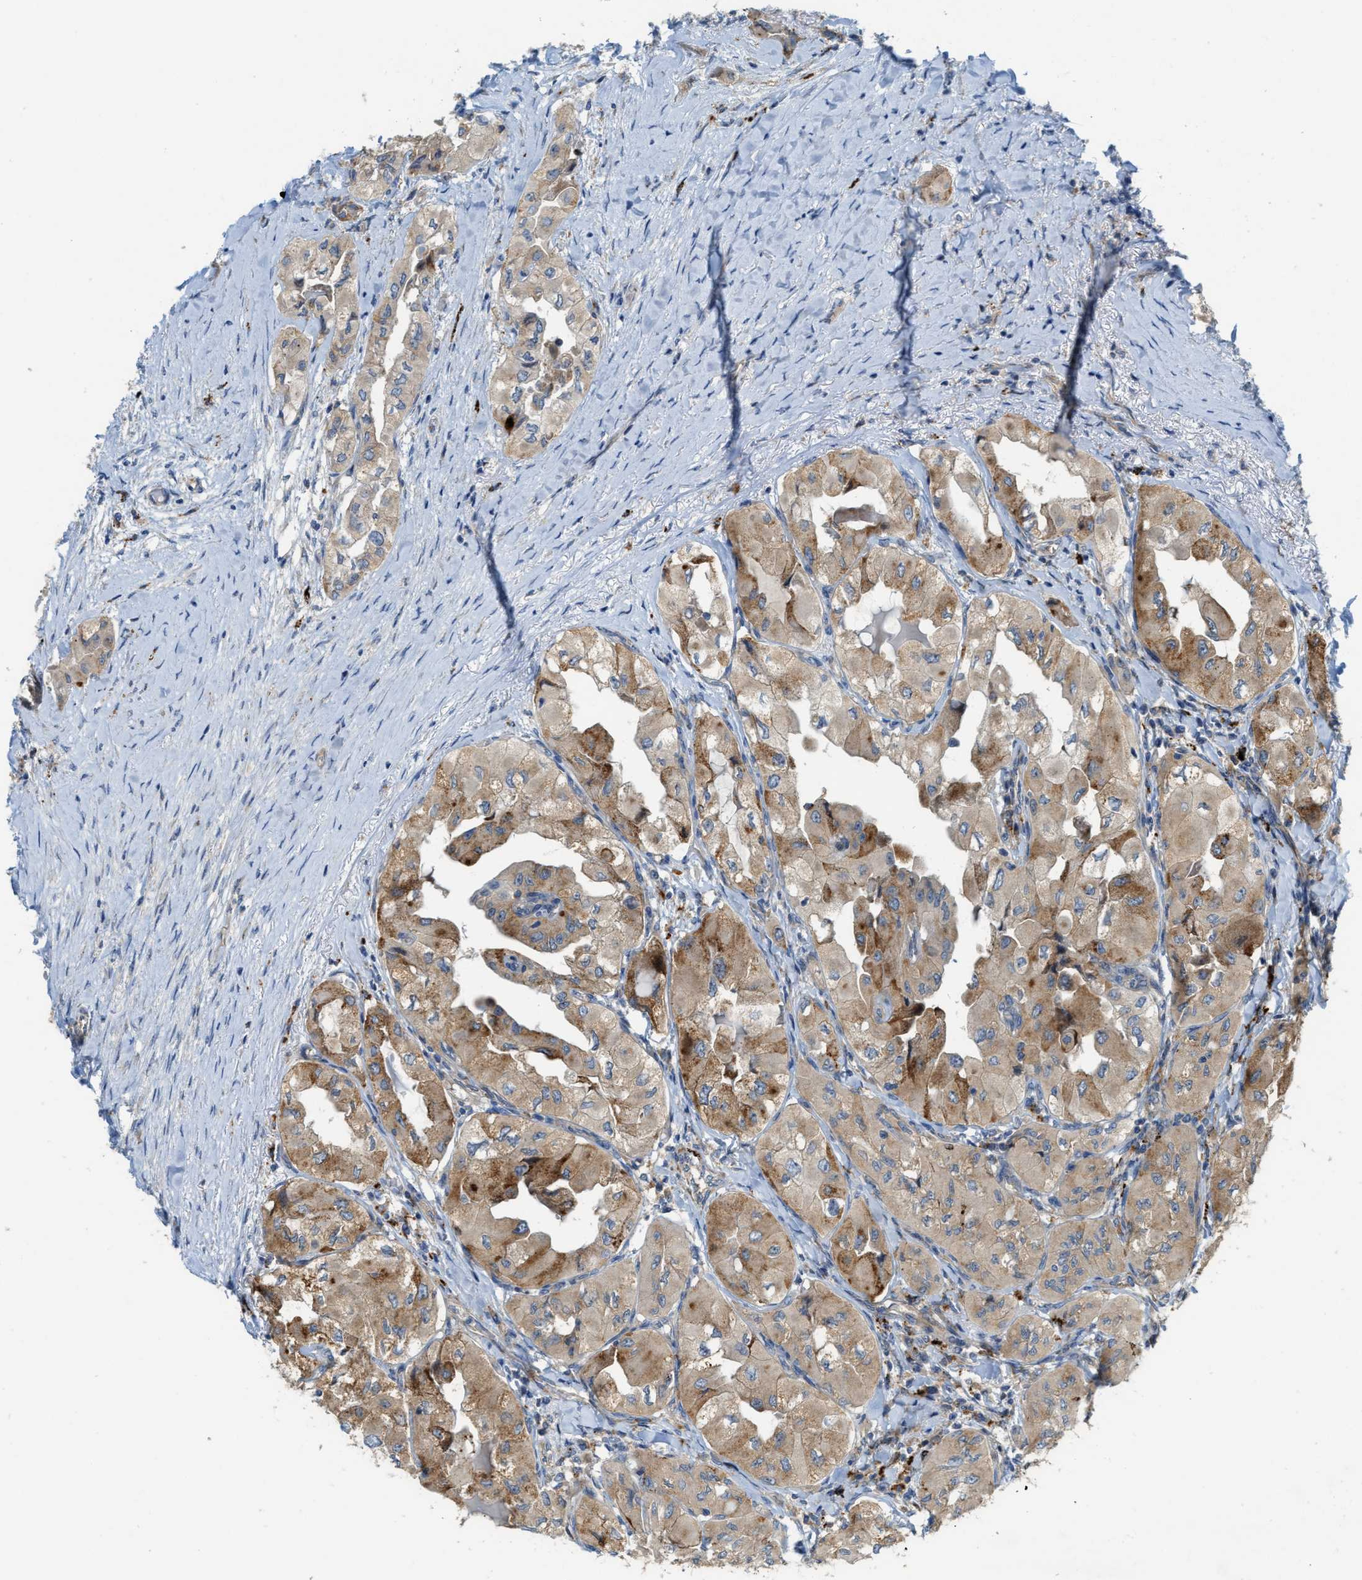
{"staining": {"intensity": "moderate", "quantity": ">75%", "location": "cytoplasmic/membranous"}, "tissue": "thyroid cancer", "cell_type": "Tumor cells", "image_type": "cancer", "snomed": [{"axis": "morphology", "description": "Papillary adenocarcinoma, NOS"}, {"axis": "topography", "description": "Thyroid gland"}], "caption": "Tumor cells reveal medium levels of moderate cytoplasmic/membranous expression in about >75% of cells in human thyroid papillary adenocarcinoma.", "gene": "KLHDC10", "patient": {"sex": "female", "age": 59}}